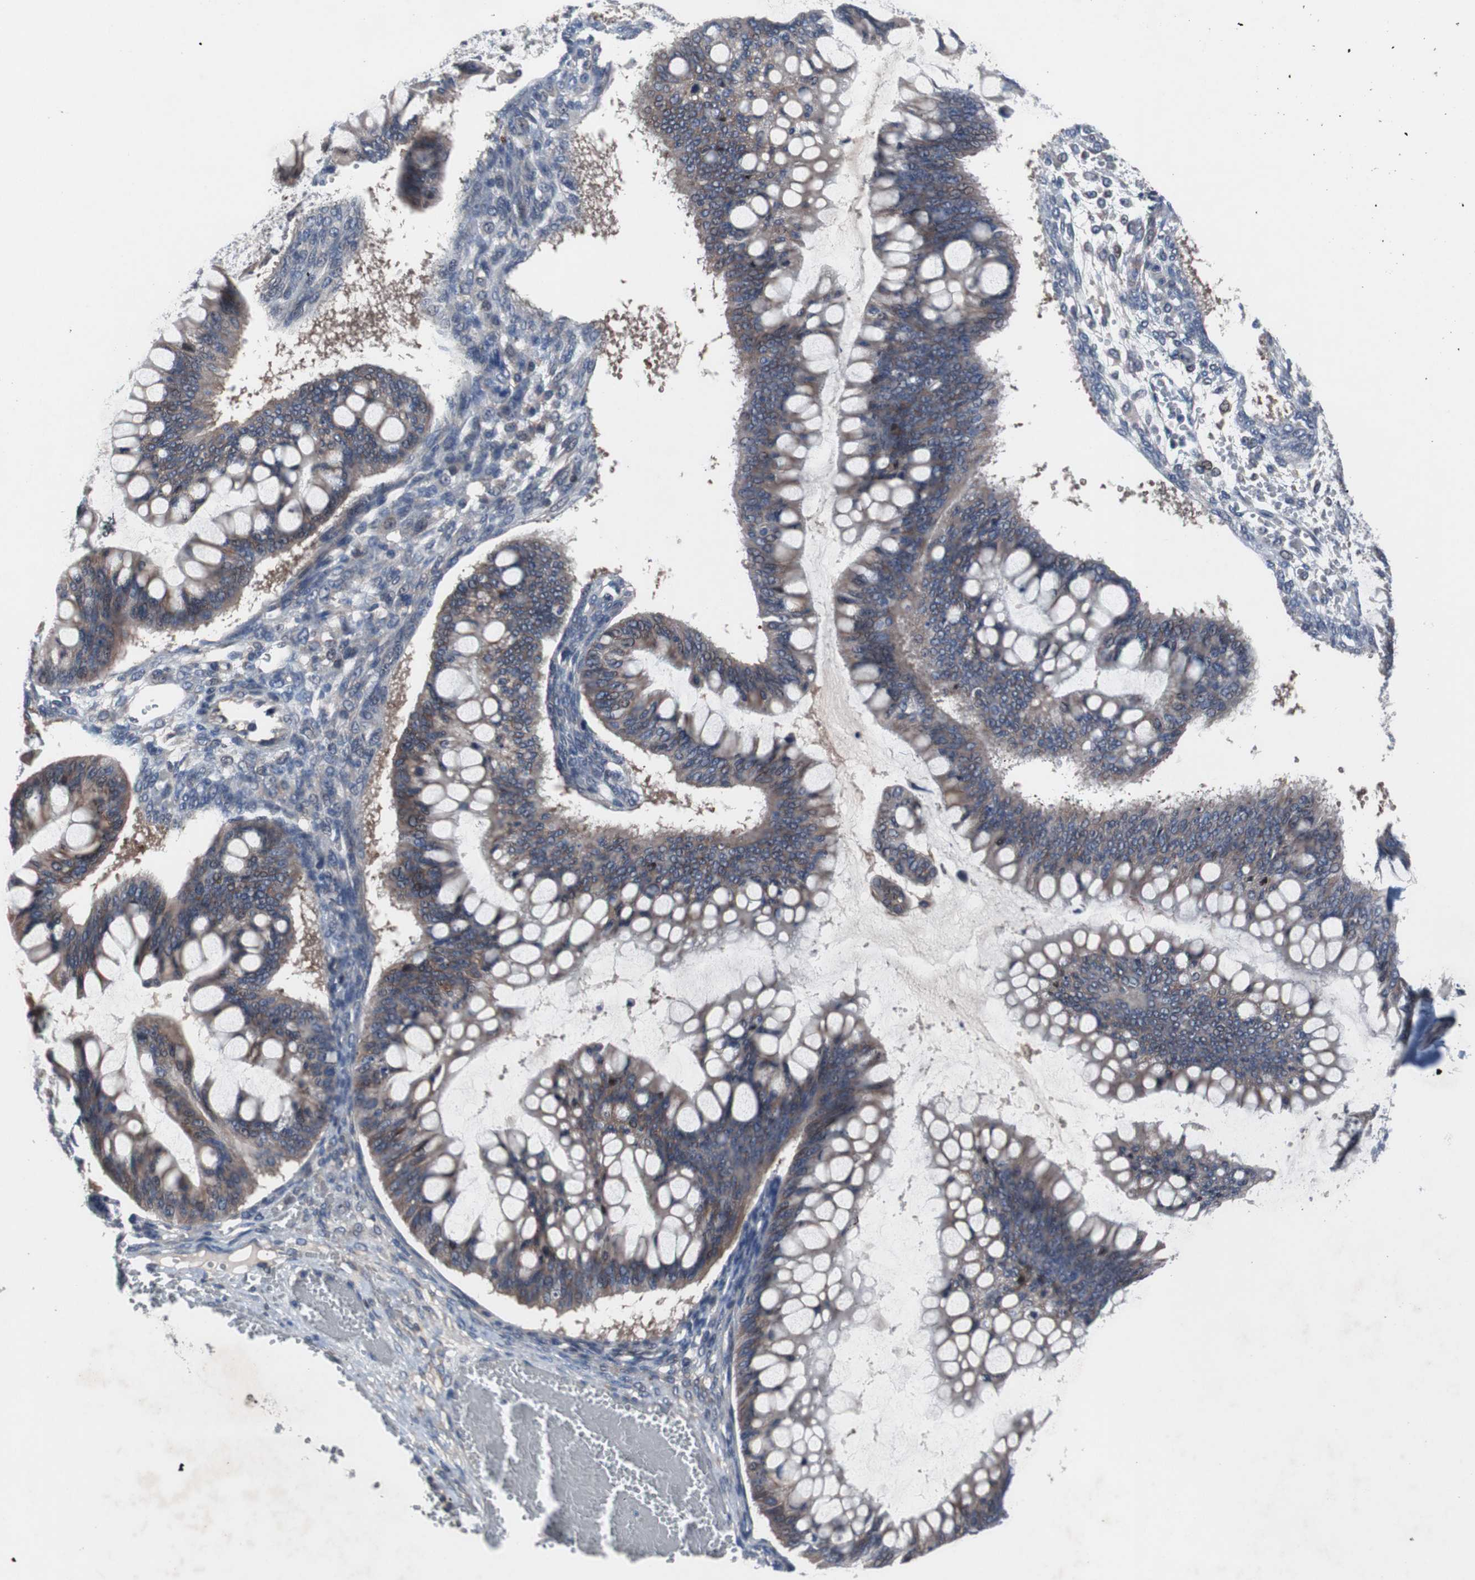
{"staining": {"intensity": "moderate", "quantity": ">75%", "location": "cytoplasmic/membranous"}, "tissue": "ovarian cancer", "cell_type": "Tumor cells", "image_type": "cancer", "snomed": [{"axis": "morphology", "description": "Cystadenocarcinoma, mucinous, NOS"}, {"axis": "topography", "description": "Ovary"}], "caption": "Brown immunohistochemical staining in human ovarian mucinous cystadenocarcinoma reveals moderate cytoplasmic/membranous positivity in approximately >75% of tumor cells.", "gene": "MUTYH", "patient": {"sex": "female", "age": 73}}